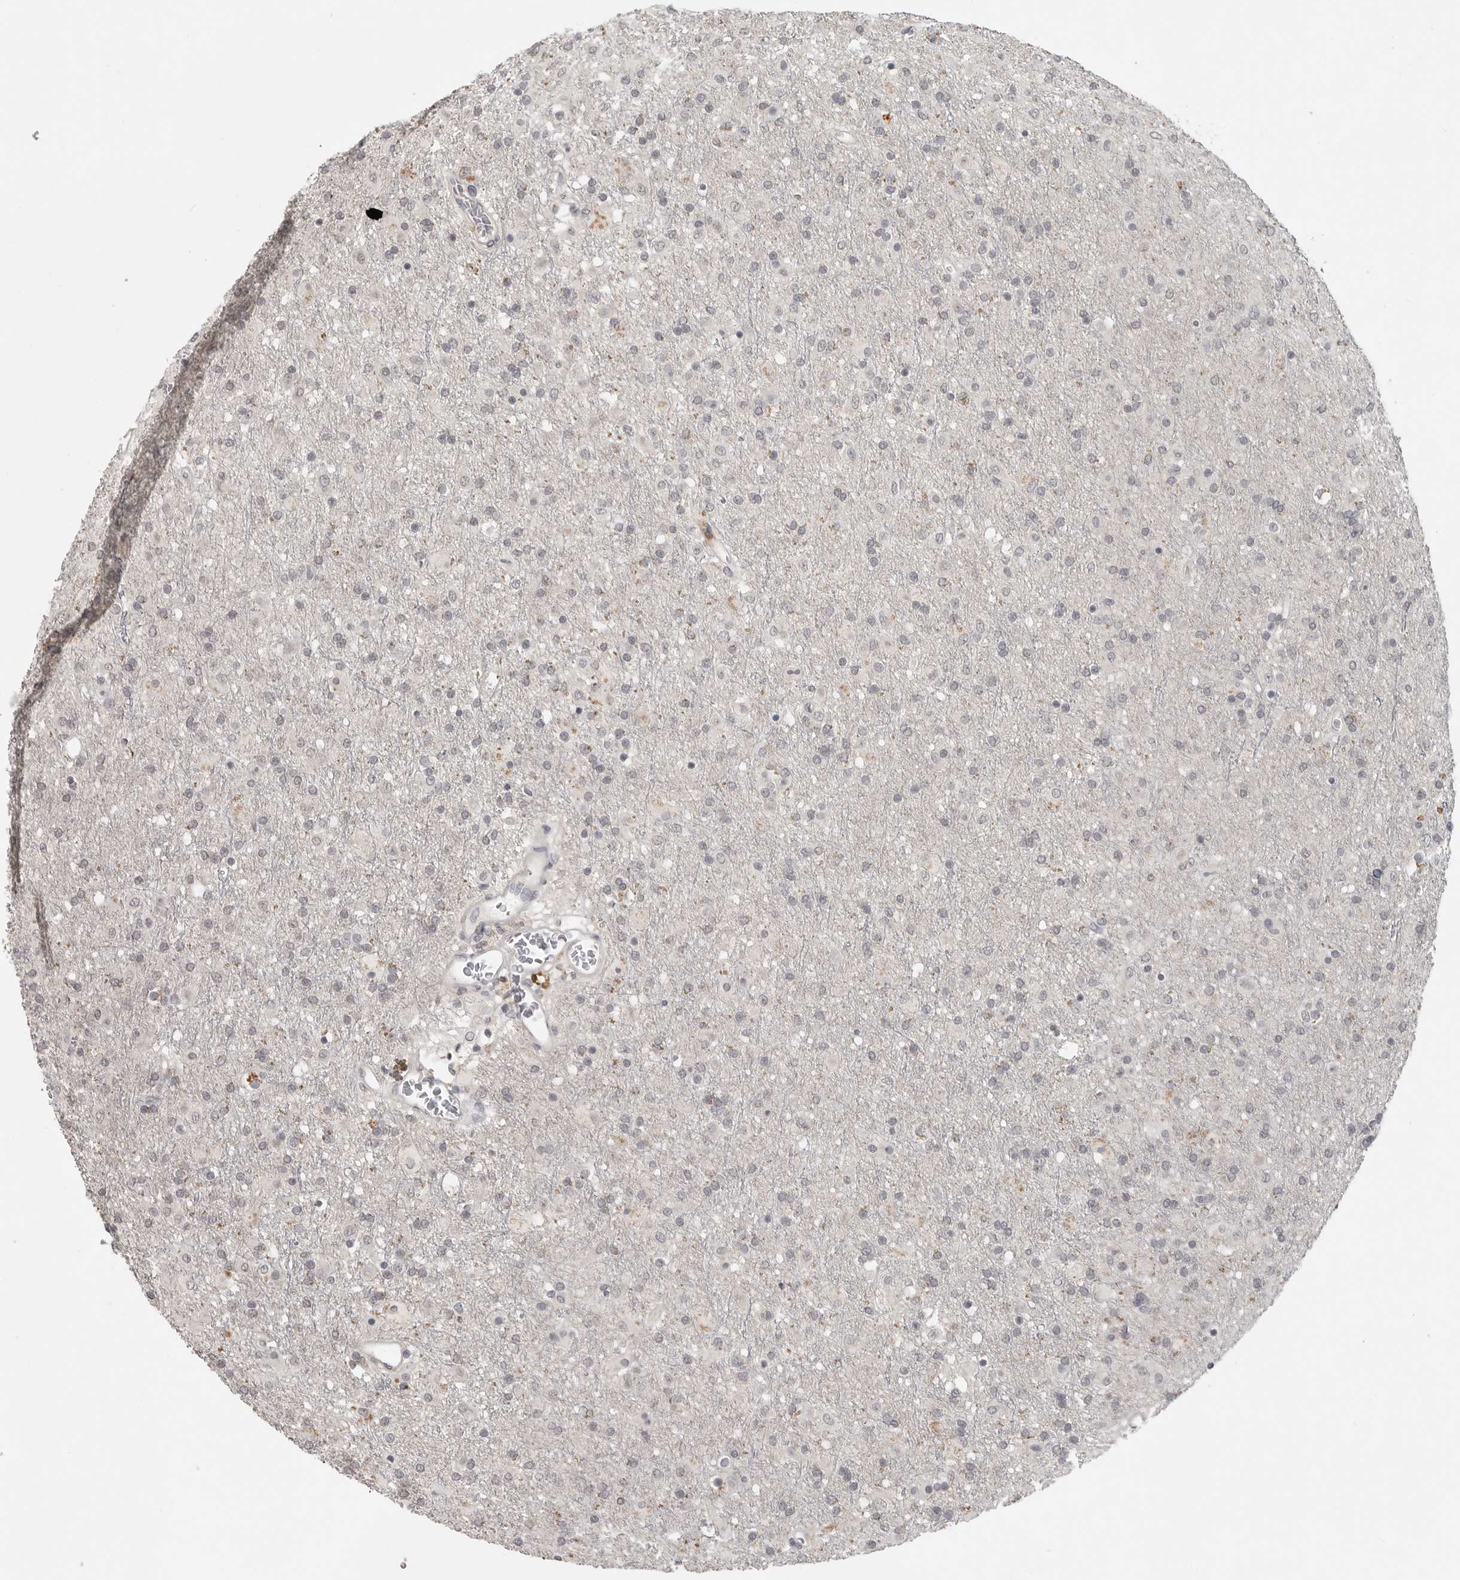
{"staining": {"intensity": "negative", "quantity": "none", "location": "none"}, "tissue": "glioma", "cell_type": "Tumor cells", "image_type": "cancer", "snomed": [{"axis": "morphology", "description": "Glioma, malignant, Low grade"}, {"axis": "topography", "description": "Brain"}], "caption": "Glioma was stained to show a protein in brown. There is no significant expression in tumor cells.", "gene": "FOXP3", "patient": {"sex": "male", "age": 65}}